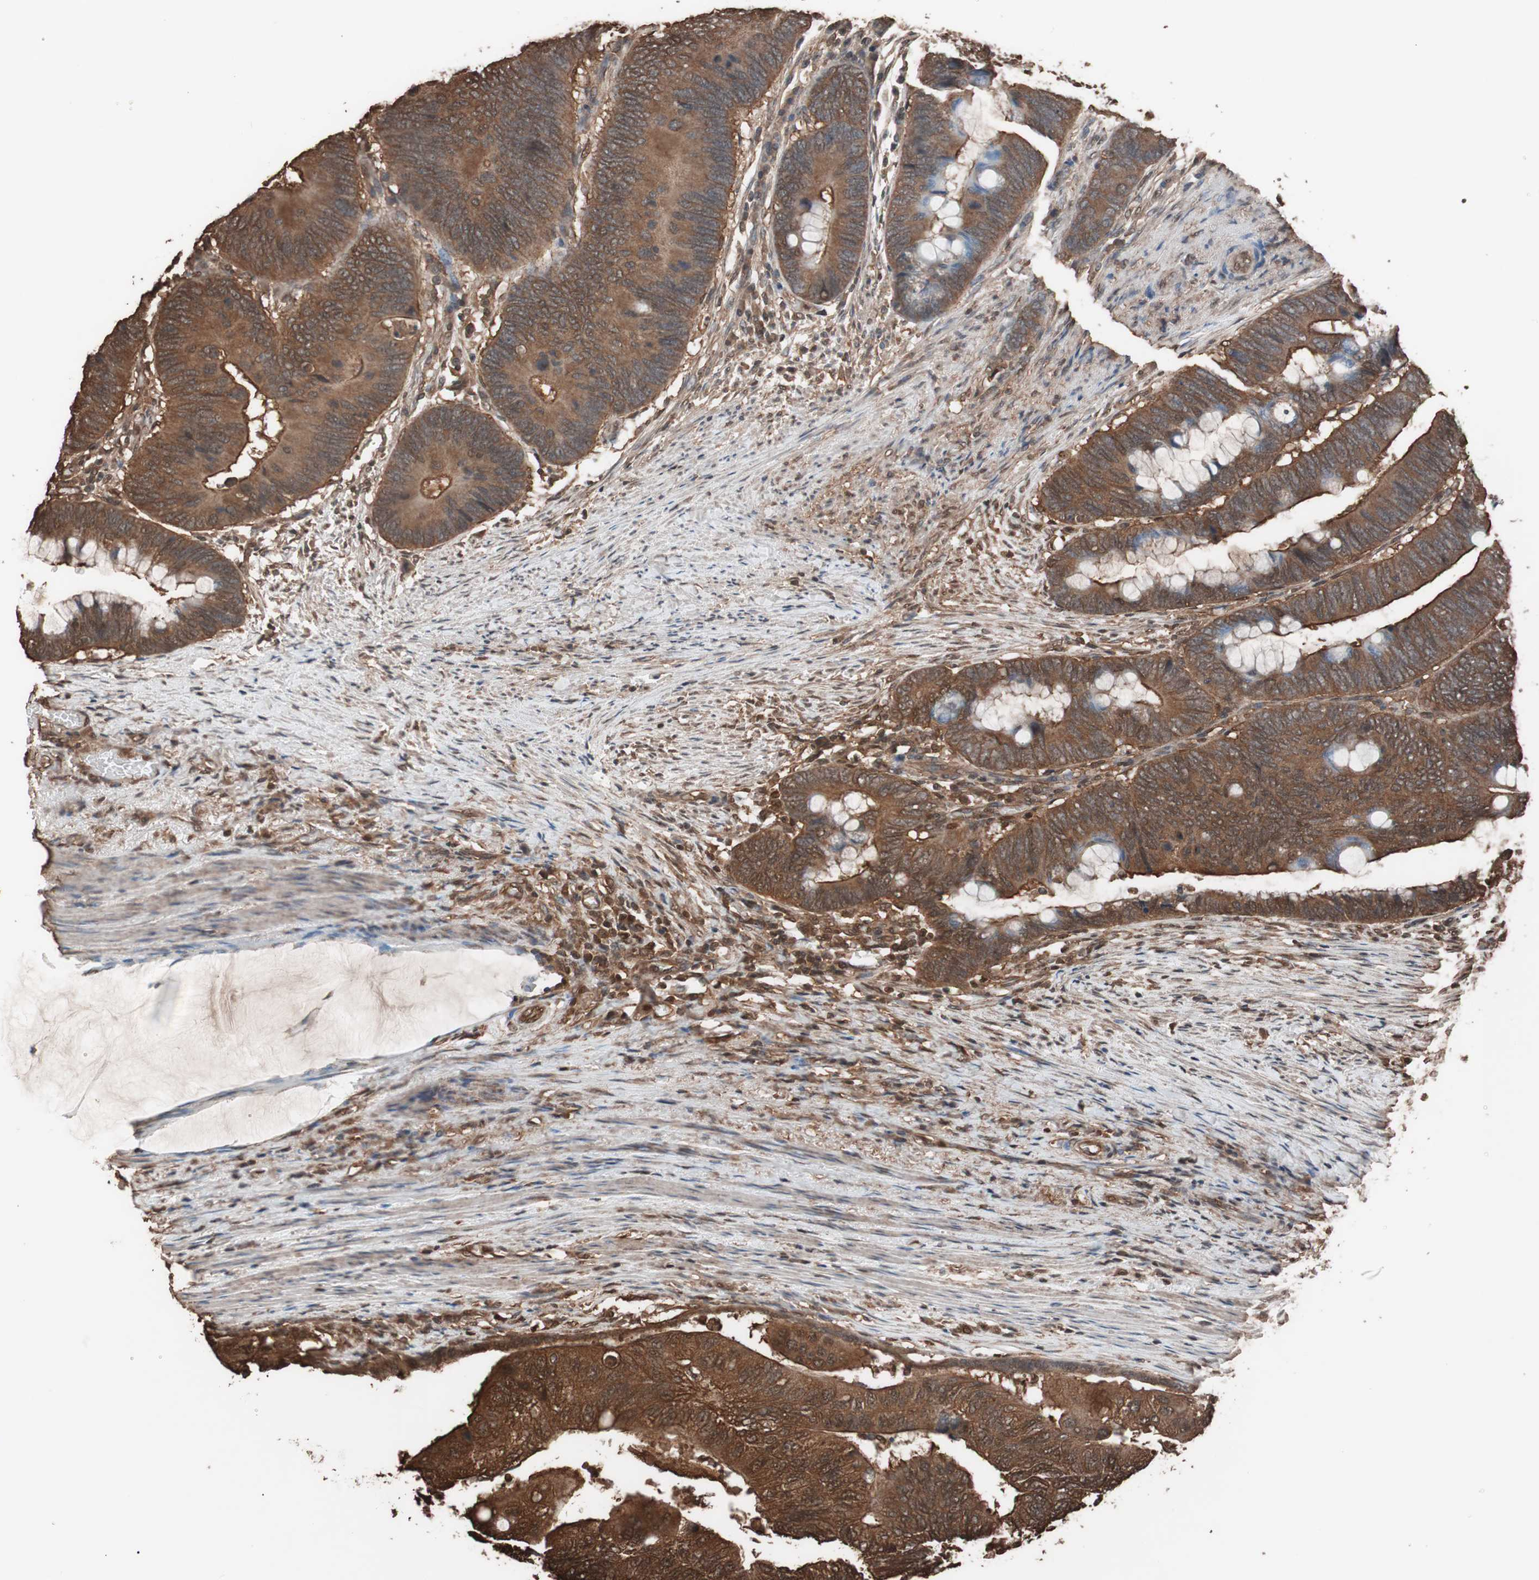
{"staining": {"intensity": "strong", "quantity": ">75%", "location": "cytoplasmic/membranous"}, "tissue": "colorectal cancer", "cell_type": "Tumor cells", "image_type": "cancer", "snomed": [{"axis": "morphology", "description": "Normal tissue, NOS"}, {"axis": "morphology", "description": "Adenocarcinoma, NOS"}, {"axis": "topography", "description": "Rectum"}, {"axis": "topography", "description": "Peripheral nerve tissue"}], "caption": "Human adenocarcinoma (colorectal) stained with a protein marker displays strong staining in tumor cells.", "gene": "CALM2", "patient": {"sex": "male", "age": 92}}